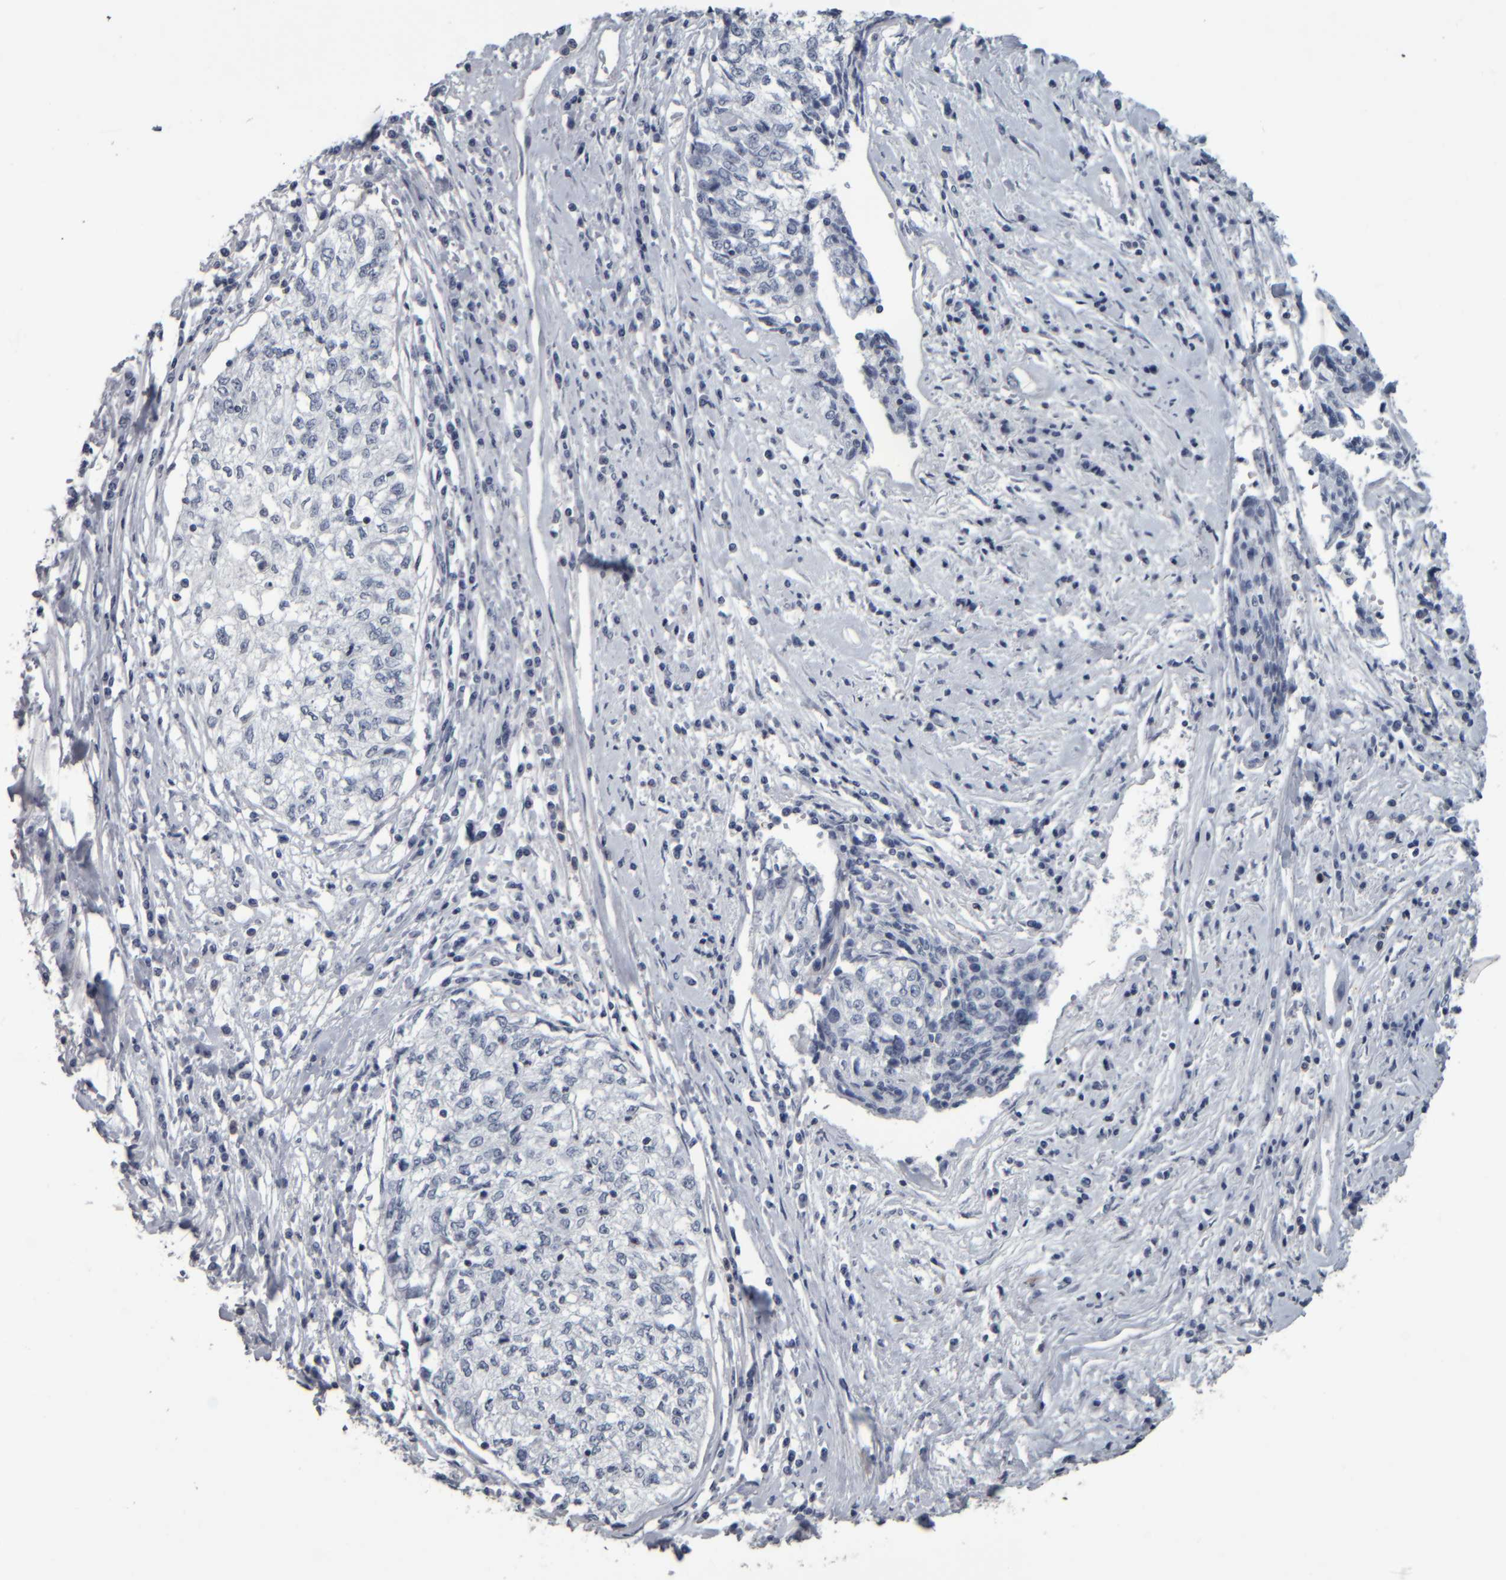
{"staining": {"intensity": "negative", "quantity": "none", "location": "none"}, "tissue": "cervical cancer", "cell_type": "Tumor cells", "image_type": "cancer", "snomed": [{"axis": "morphology", "description": "Squamous cell carcinoma, NOS"}, {"axis": "topography", "description": "Cervix"}], "caption": "IHC micrograph of neoplastic tissue: squamous cell carcinoma (cervical) stained with DAB reveals no significant protein positivity in tumor cells.", "gene": "CAVIN4", "patient": {"sex": "female", "age": 57}}